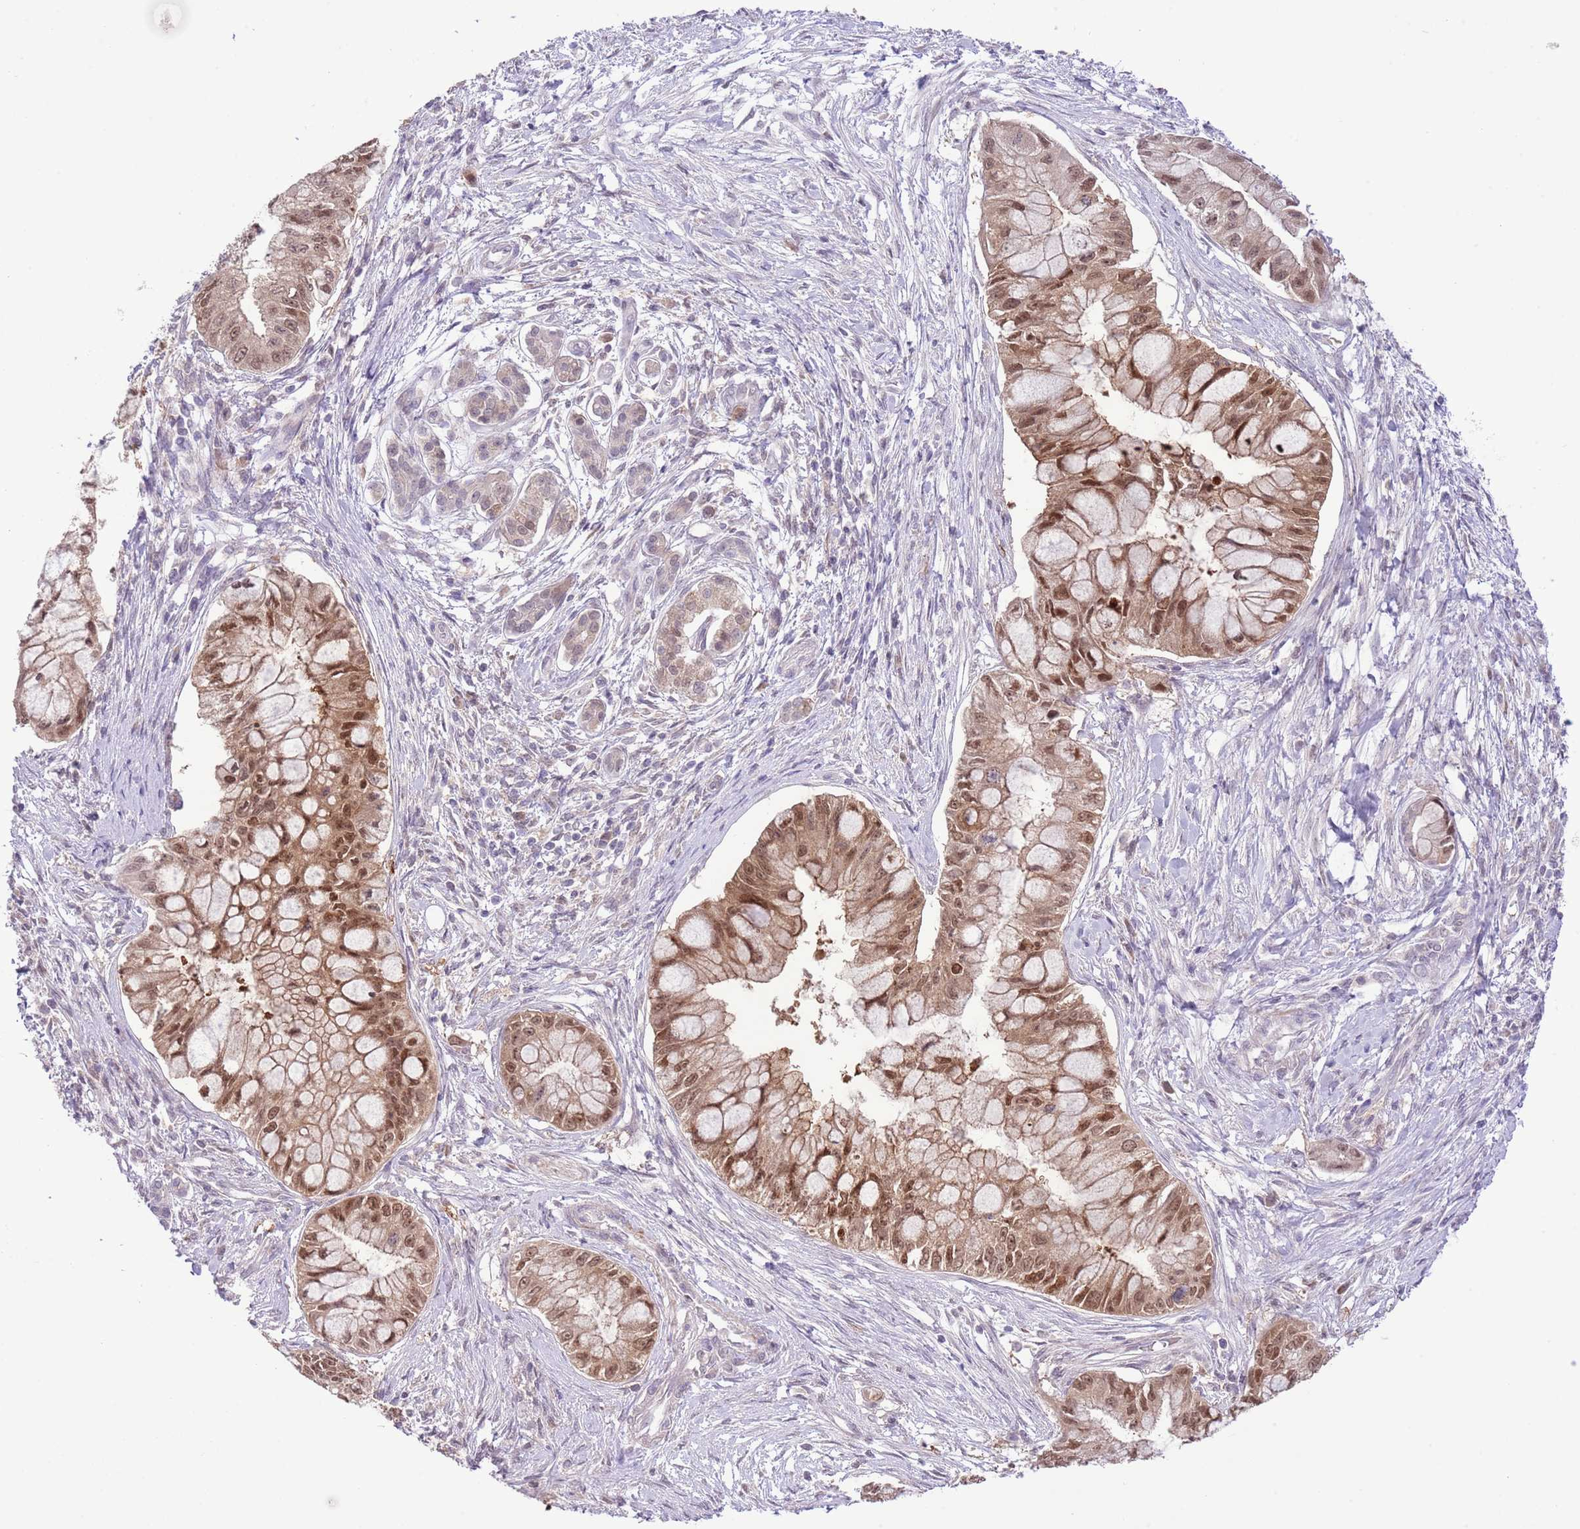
{"staining": {"intensity": "moderate", "quantity": ">75%", "location": "cytoplasmic/membranous,nuclear"}, "tissue": "pancreatic cancer", "cell_type": "Tumor cells", "image_type": "cancer", "snomed": [{"axis": "morphology", "description": "Adenocarcinoma, NOS"}, {"axis": "topography", "description": "Pancreas"}], "caption": "There is medium levels of moderate cytoplasmic/membranous and nuclear positivity in tumor cells of pancreatic cancer (adenocarcinoma), as demonstrated by immunohistochemical staining (brown color).", "gene": "GALK2", "patient": {"sex": "male", "age": 48}}